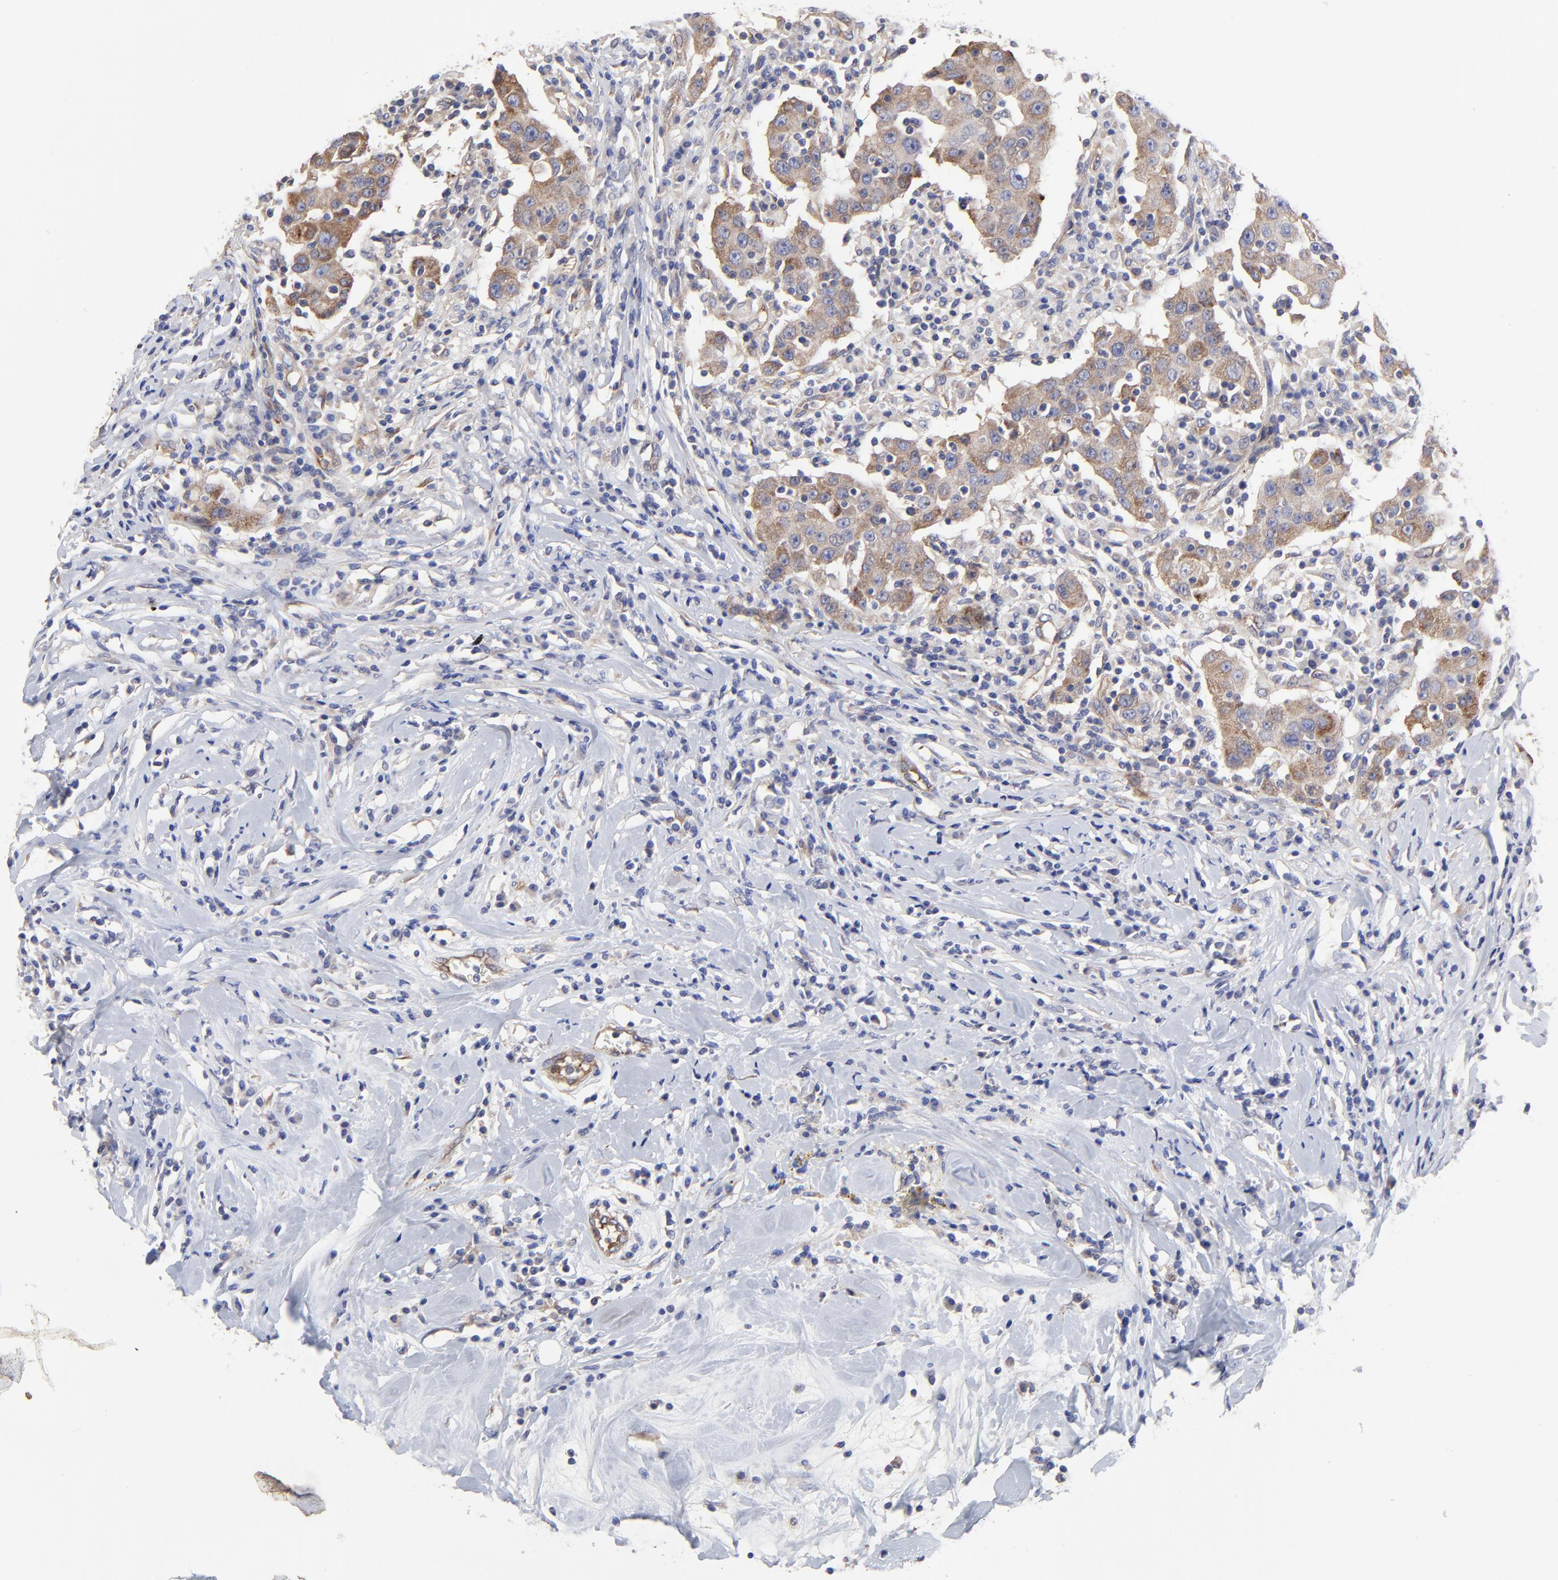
{"staining": {"intensity": "moderate", "quantity": "25%-75%", "location": "cytoplasmic/membranous"}, "tissue": "breast cancer", "cell_type": "Tumor cells", "image_type": "cancer", "snomed": [{"axis": "morphology", "description": "Duct carcinoma"}, {"axis": "topography", "description": "Breast"}], "caption": "Breast cancer was stained to show a protein in brown. There is medium levels of moderate cytoplasmic/membranous positivity in about 25%-75% of tumor cells. (DAB (3,3'-diaminobenzidine) IHC, brown staining for protein, blue staining for nuclei).", "gene": "SULF2", "patient": {"sex": "female", "age": 27}}